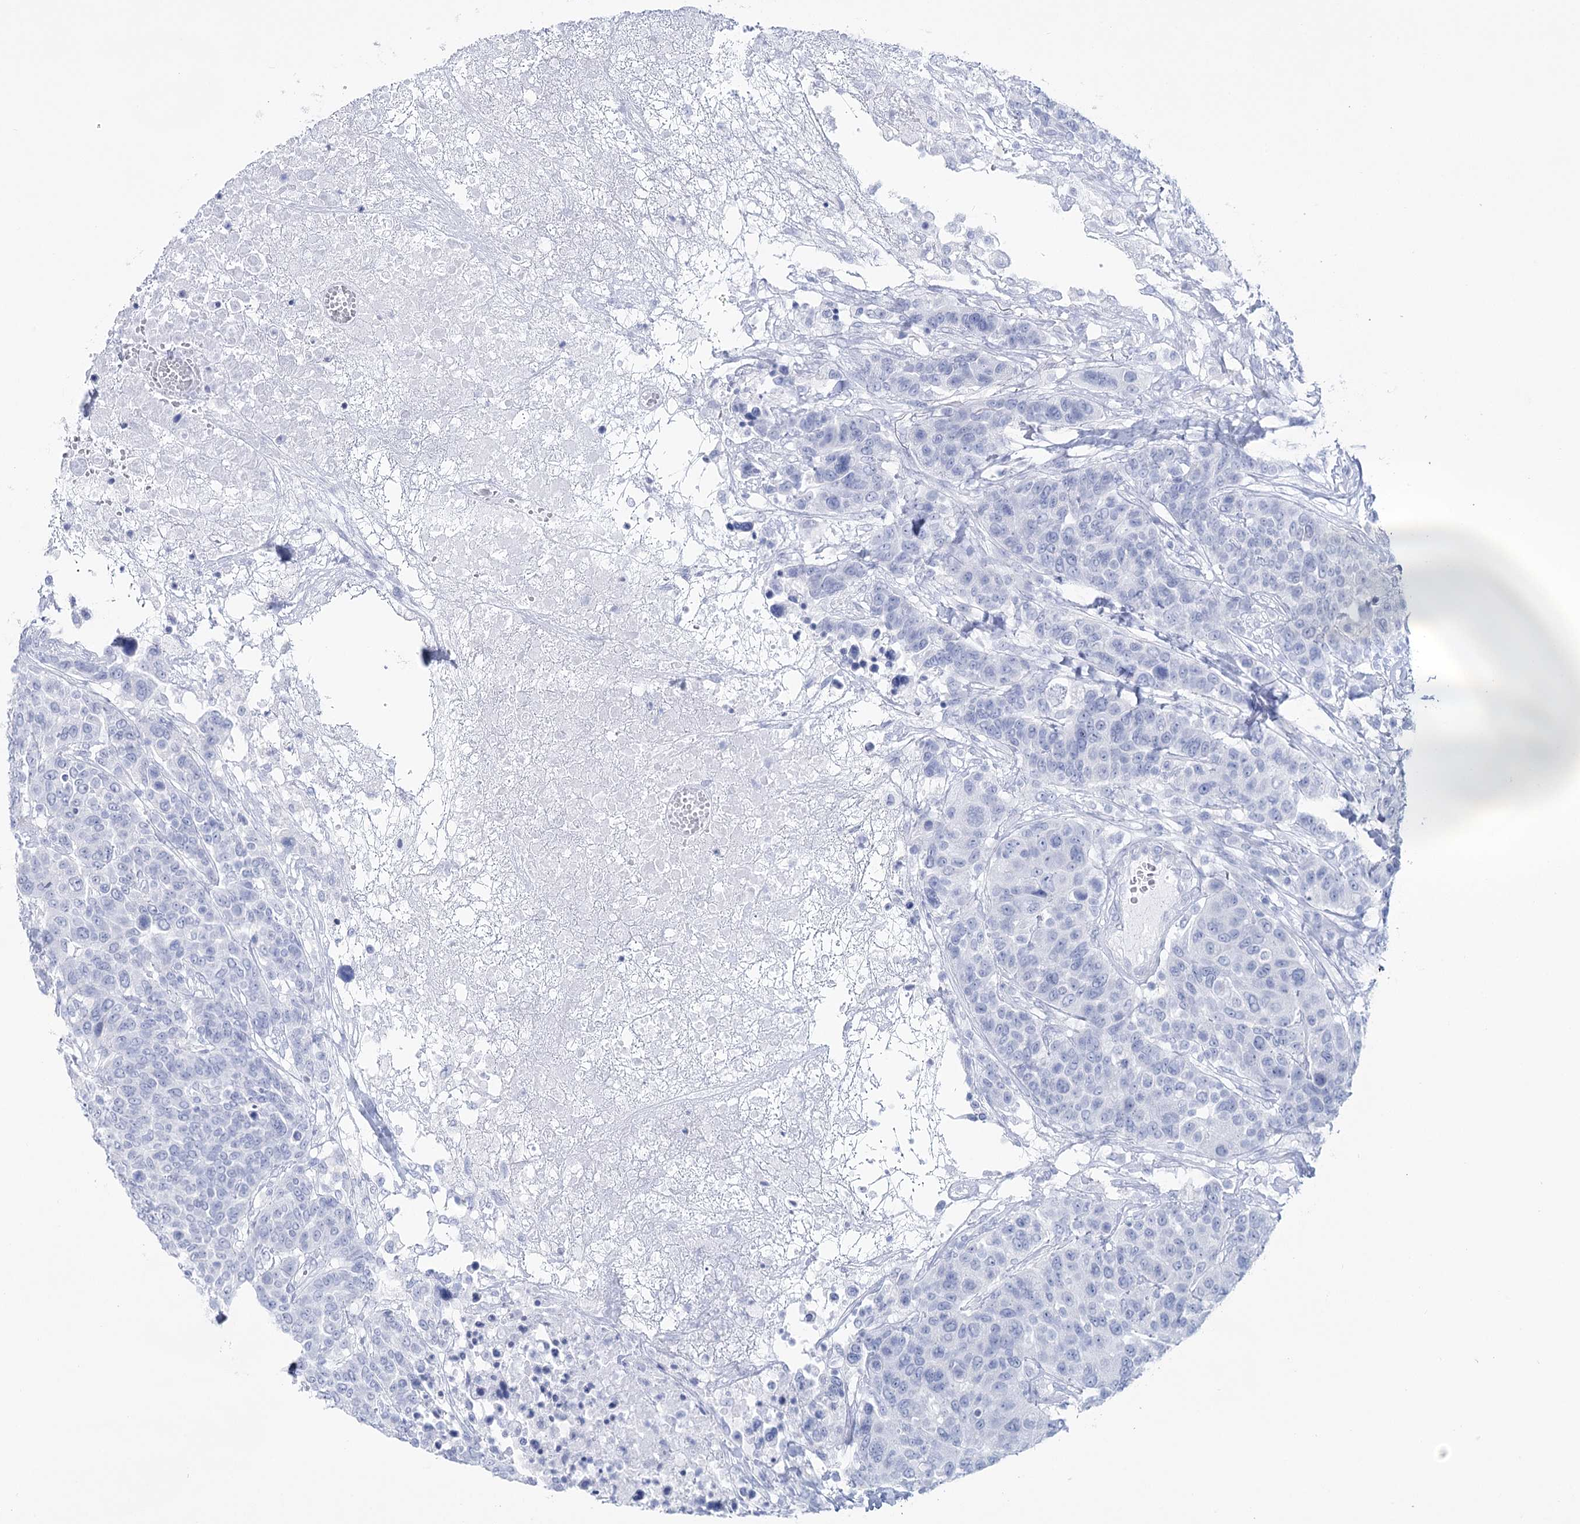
{"staining": {"intensity": "negative", "quantity": "none", "location": "none"}, "tissue": "breast cancer", "cell_type": "Tumor cells", "image_type": "cancer", "snomed": [{"axis": "morphology", "description": "Duct carcinoma"}, {"axis": "topography", "description": "Breast"}], "caption": "DAB (3,3'-diaminobenzidine) immunohistochemical staining of intraductal carcinoma (breast) exhibits no significant staining in tumor cells. Nuclei are stained in blue.", "gene": "CCDC88A", "patient": {"sex": "female", "age": 37}}